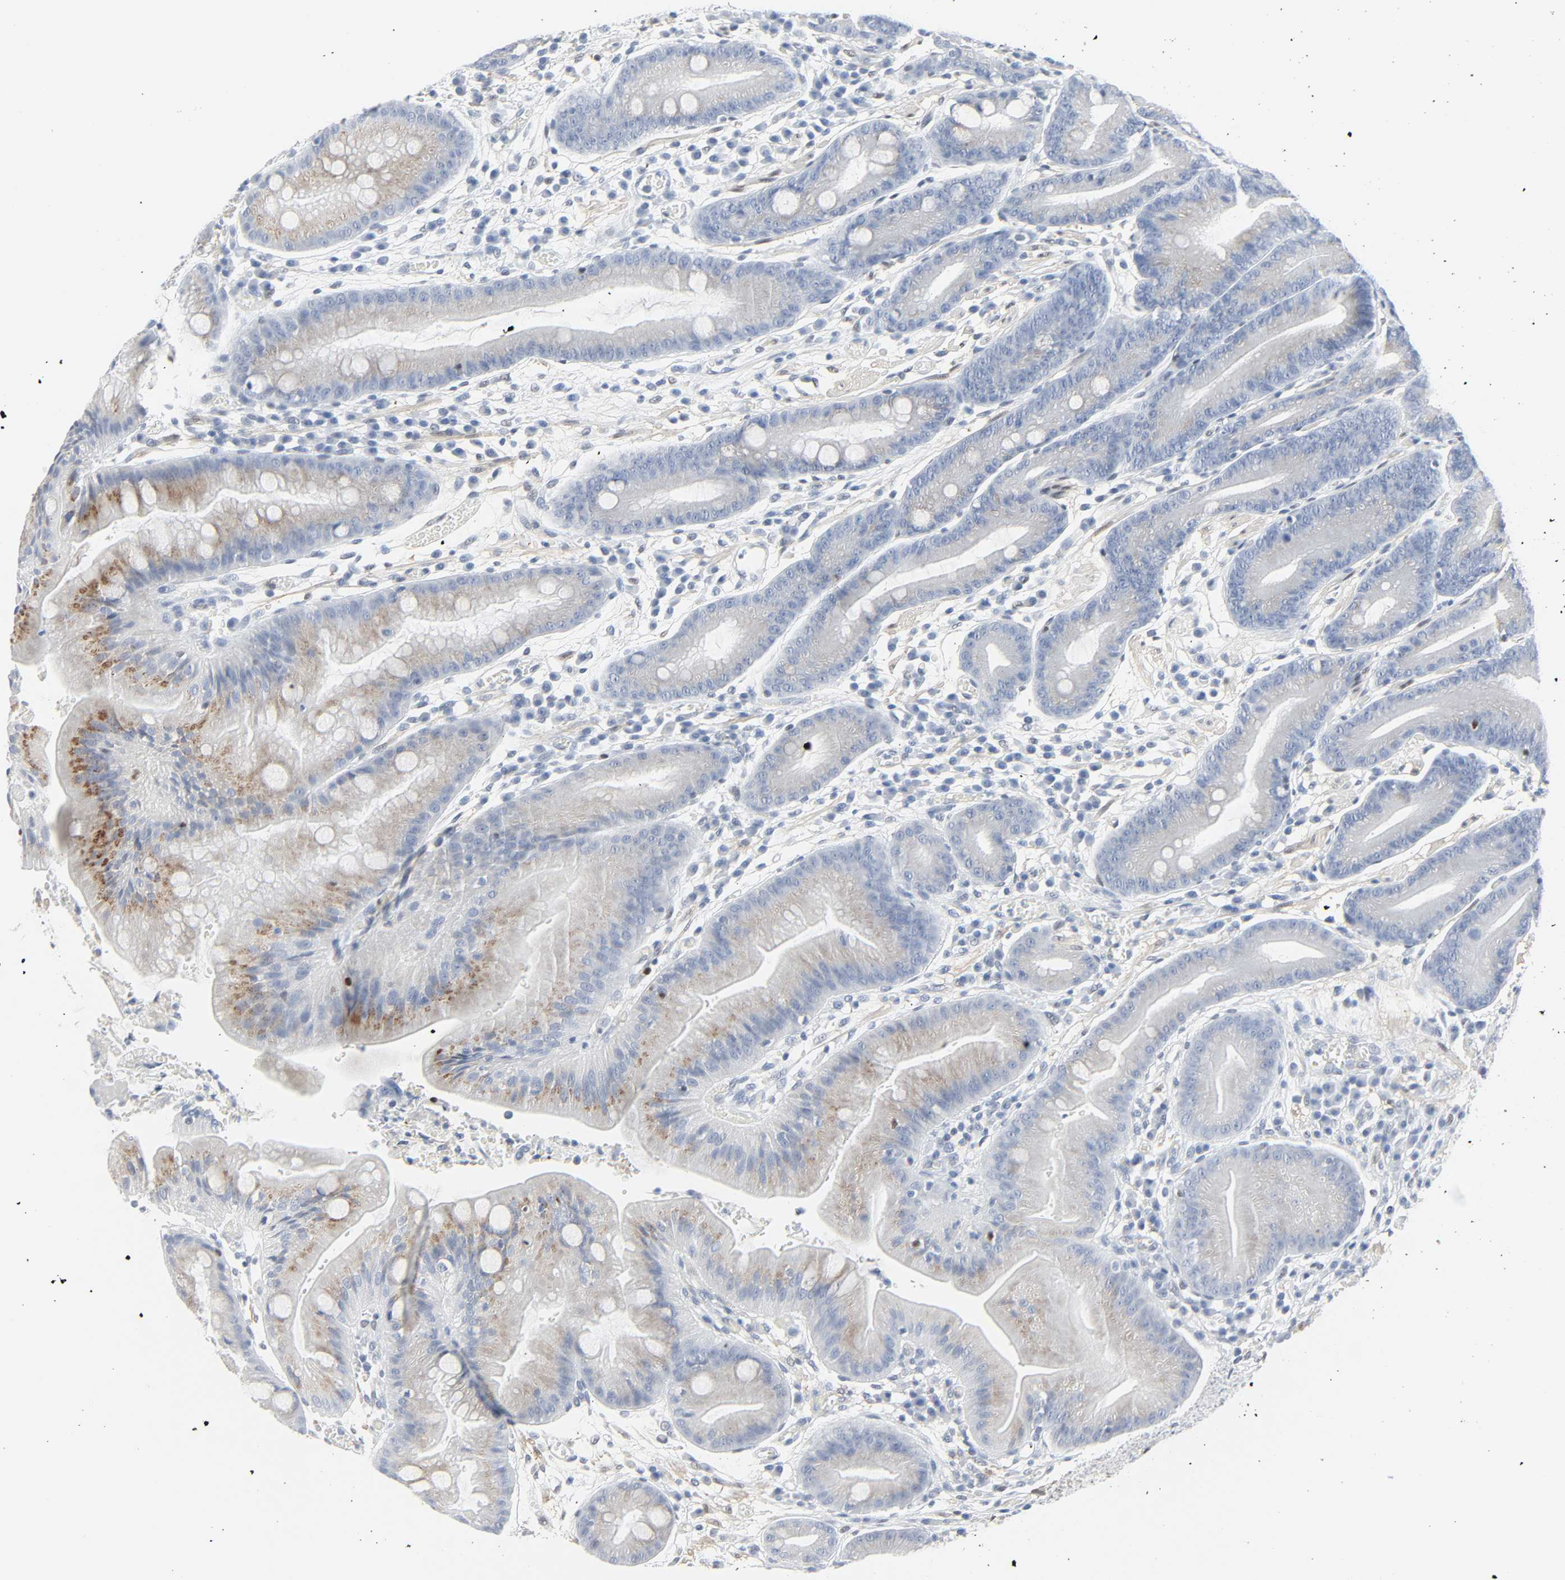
{"staining": {"intensity": "moderate", "quantity": "<25%", "location": "cytoplasmic/membranous"}, "tissue": "stomach", "cell_type": "Glandular cells", "image_type": "normal", "snomed": [{"axis": "morphology", "description": "Normal tissue, NOS"}, {"axis": "morphology", "description": "Inflammation, NOS"}, {"axis": "topography", "description": "Stomach, lower"}], "caption": "The photomicrograph exhibits immunohistochemical staining of unremarkable stomach. There is moderate cytoplasmic/membranous positivity is seen in about <25% of glandular cells. The staining is performed using DAB brown chromogen to label protein expression. The nuclei are counter-stained blue using hematoxylin.", "gene": "ZBTB16", "patient": {"sex": "male", "age": 59}}